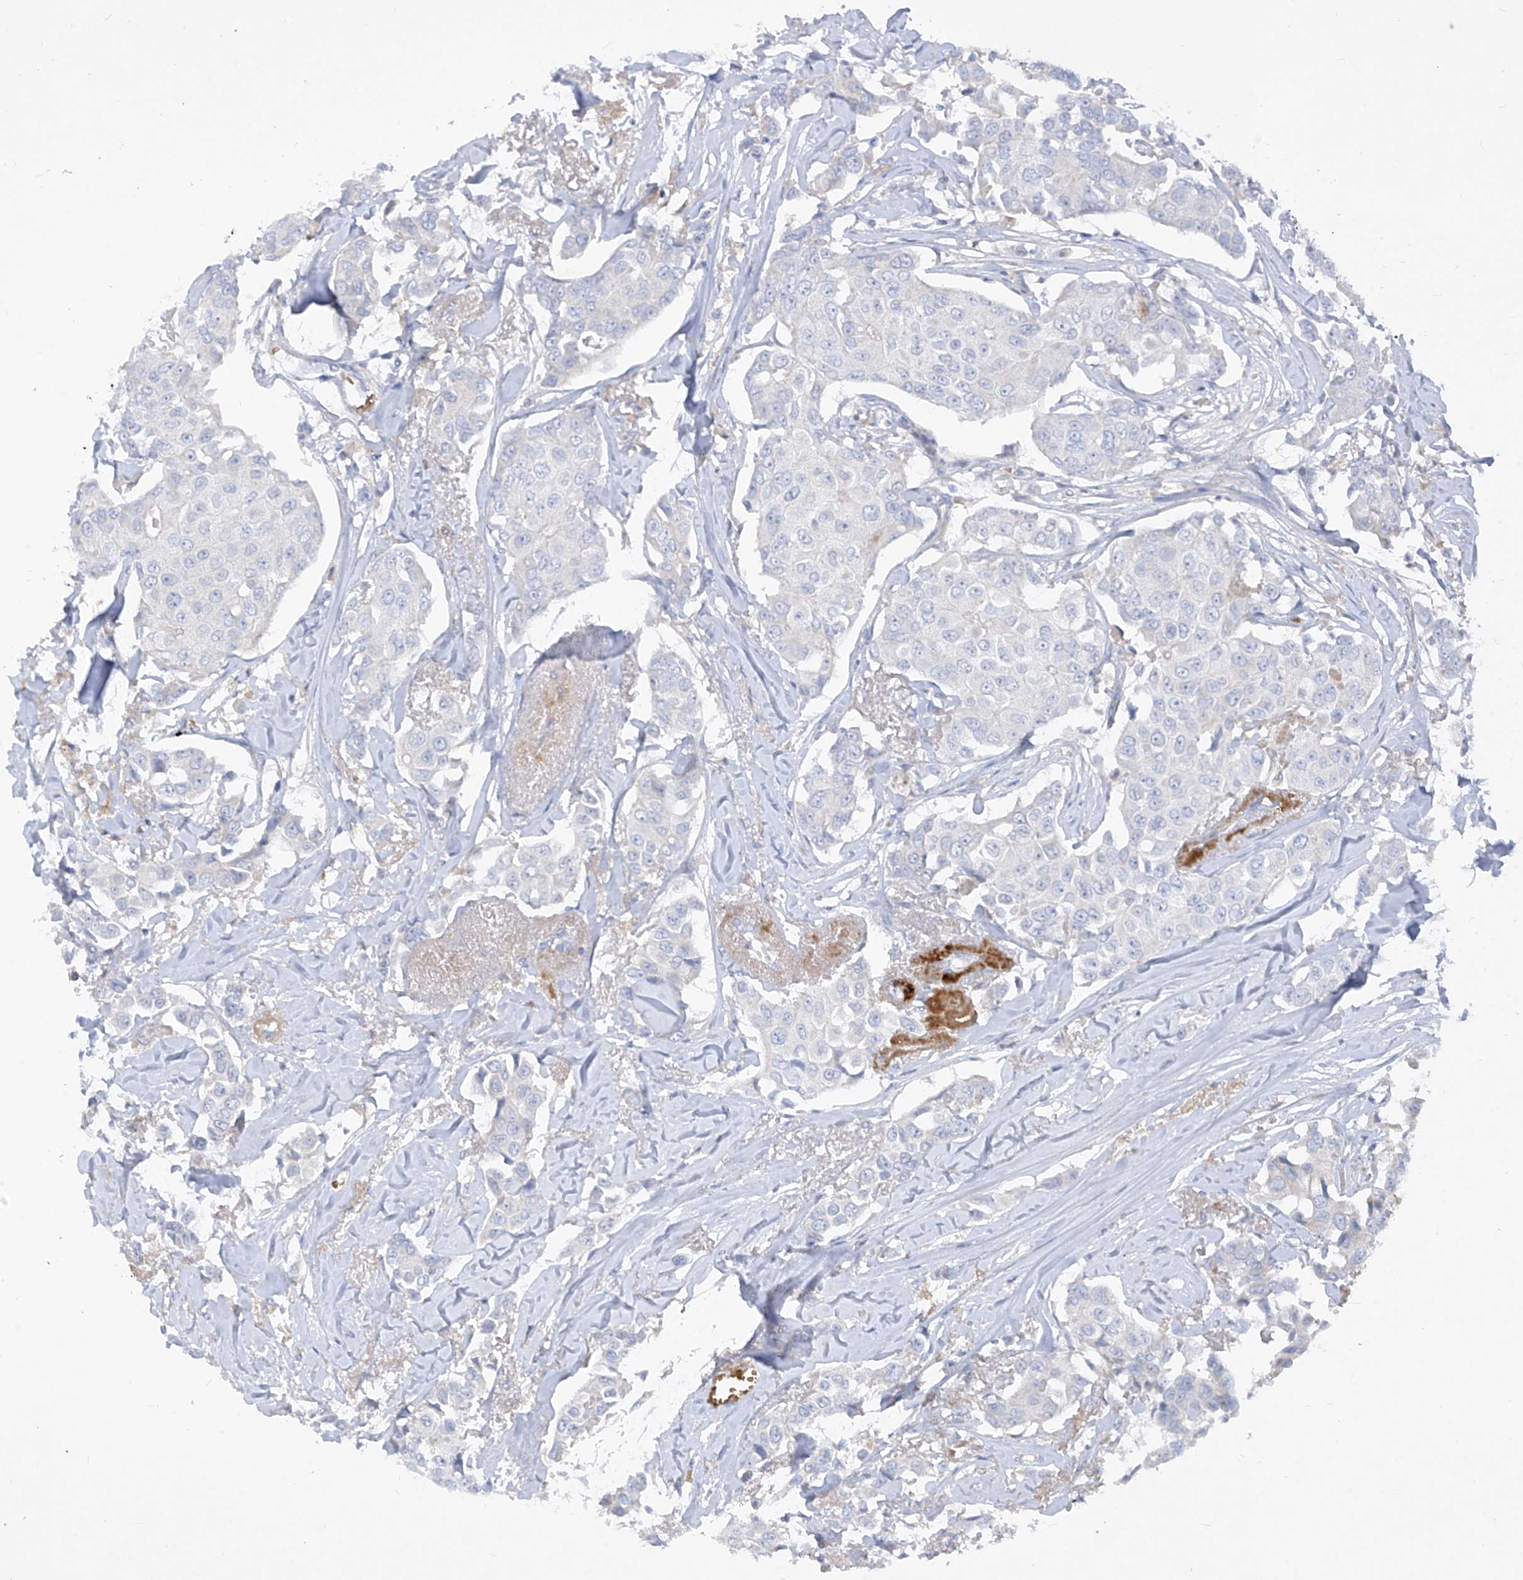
{"staining": {"intensity": "negative", "quantity": "none", "location": "none"}, "tissue": "breast cancer", "cell_type": "Tumor cells", "image_type": "cancer", "snomed": [{"axis": "morphology", "description": "Duct carcinoma"}, {"axis": "topography", "description": "Breast"}], "caption": "Micrograph shows no significant protein staining in tumor cells of breast intraductal carcinoma.", "gene": "DGKQ", "patient": {"sex": "female", "age": 80}}